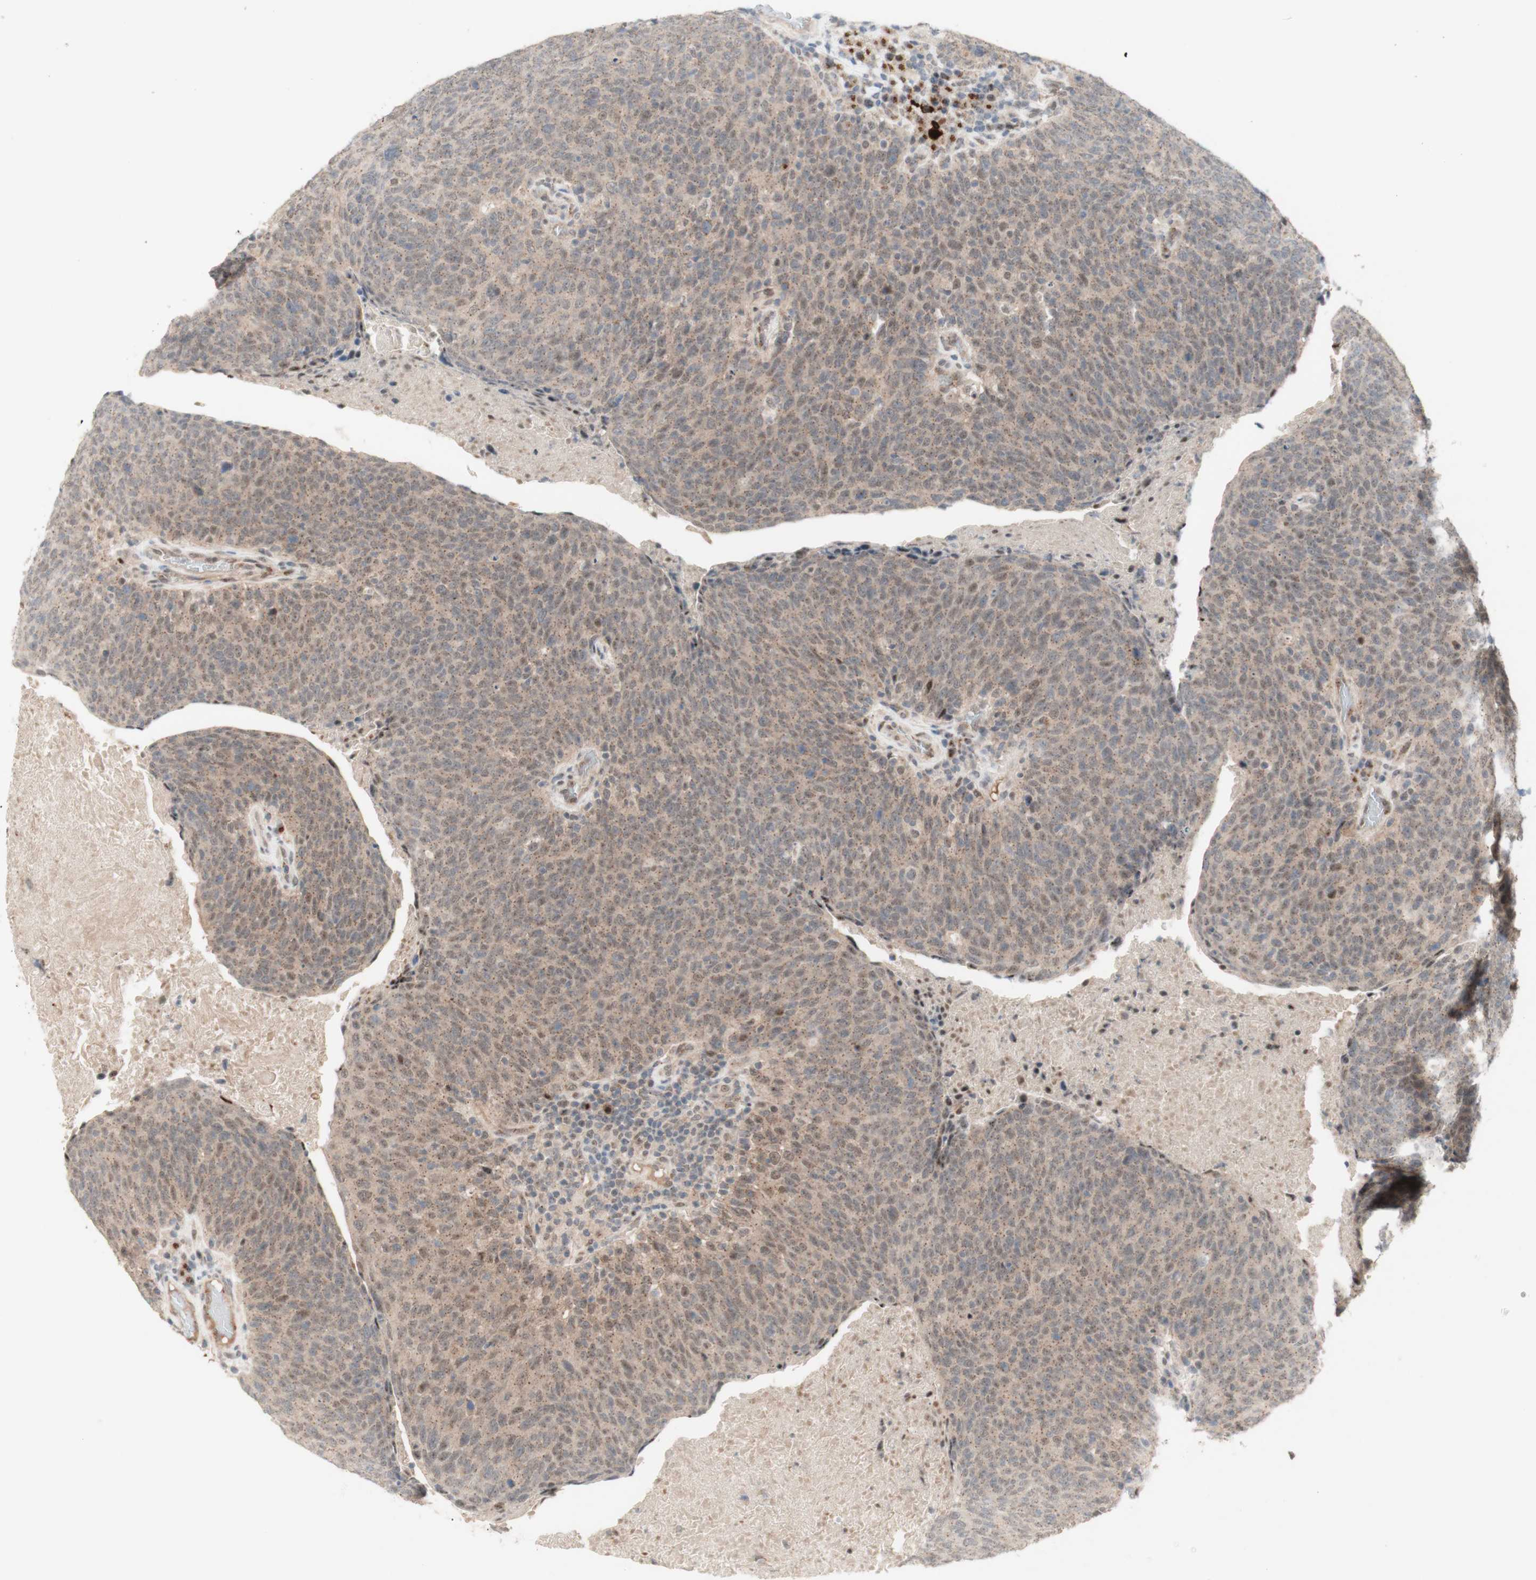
{"staining": {"intensity": "weak", "quantity": ">75%", "location": "cytoplasmic/membranous"}, "tissue": "head and neck cancer", "cell_type": "Tumor cells", "image_type": "cancer", "snomed": [{"axis": "morphology", "description": "Squamous cell carcinoma, NOS"}, {"axis": "morphology", "description": "Squamous cell carcinoma, metastatic, NOS"}, {"axis": "topography", "description": "Lymph node"}, {"axis": "topography", "description": "Head-Neck"}], "caption": "This is an image of immunohistochemistry (IHC) staining of head and neck squamous cell carcinoma, which shows weak positivity in the cytoplasmic/membranous of tumor cells.", "gene": "CYLD", "patient": {"sex": "male", "age": 62}}